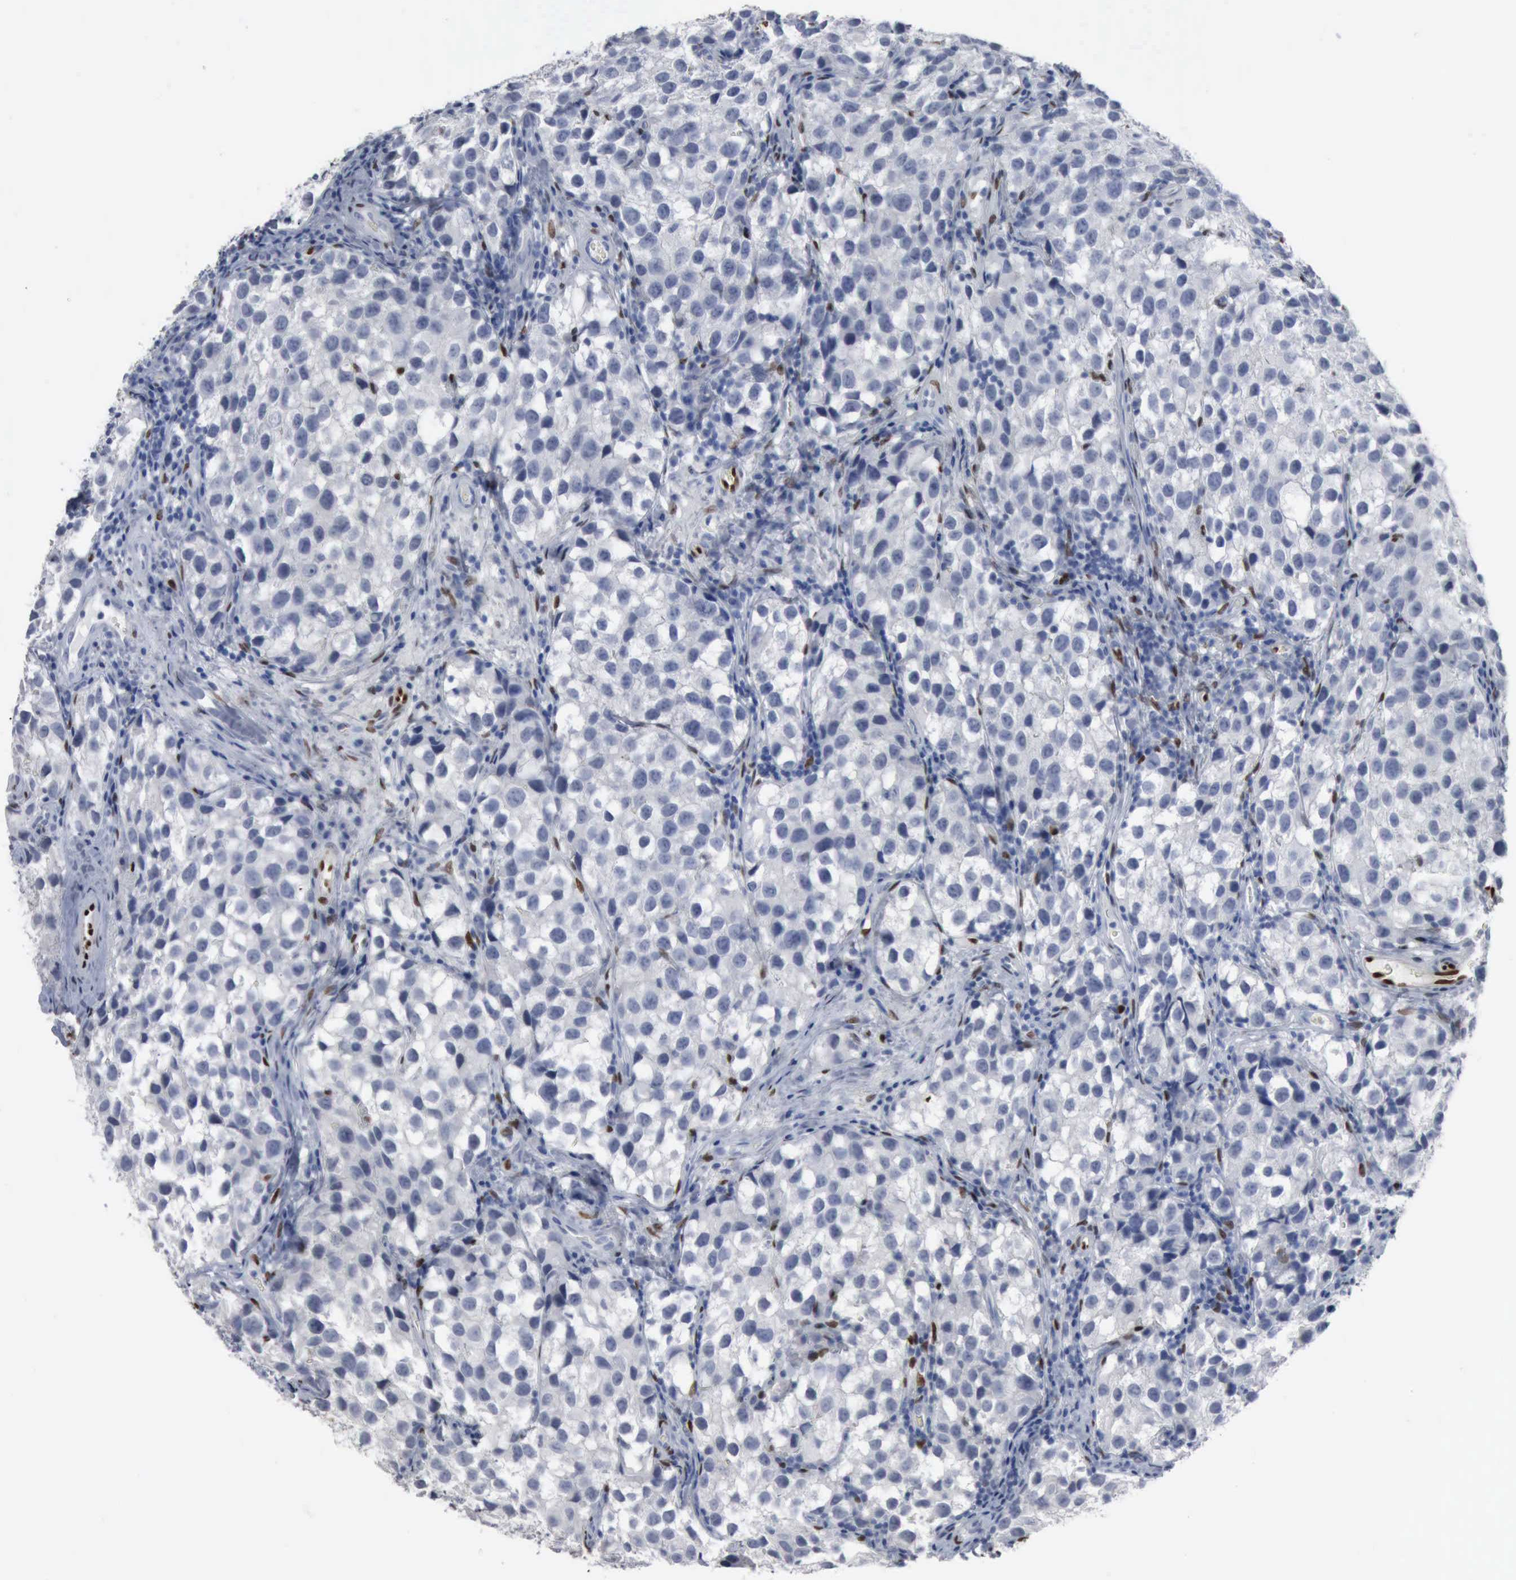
{"staining": {"intensity": "negative", "quantity": "none", "location": "none"}, "tissue": "testis cancer", "cell_type": "Tumor cells", "image_type": "cancer", "snomed": [{"axis": "morphology", "description": "Seminoma, NOS"}, {"axis": "topography", "description": "Testis"}], "caption": "An immunohistochemistry (IHC) photomicrograph of testis seminoma is shown. There is no staining in tumor cells of testis seminoma. Brightfield microscopy of IHC stained with DAB (3,3'-diaminobenzidine) (brown) and hematoxylin (blue), captured at high magnification.", "gene": "FGF2", "patient": {"sex": "male", "age": 39}}